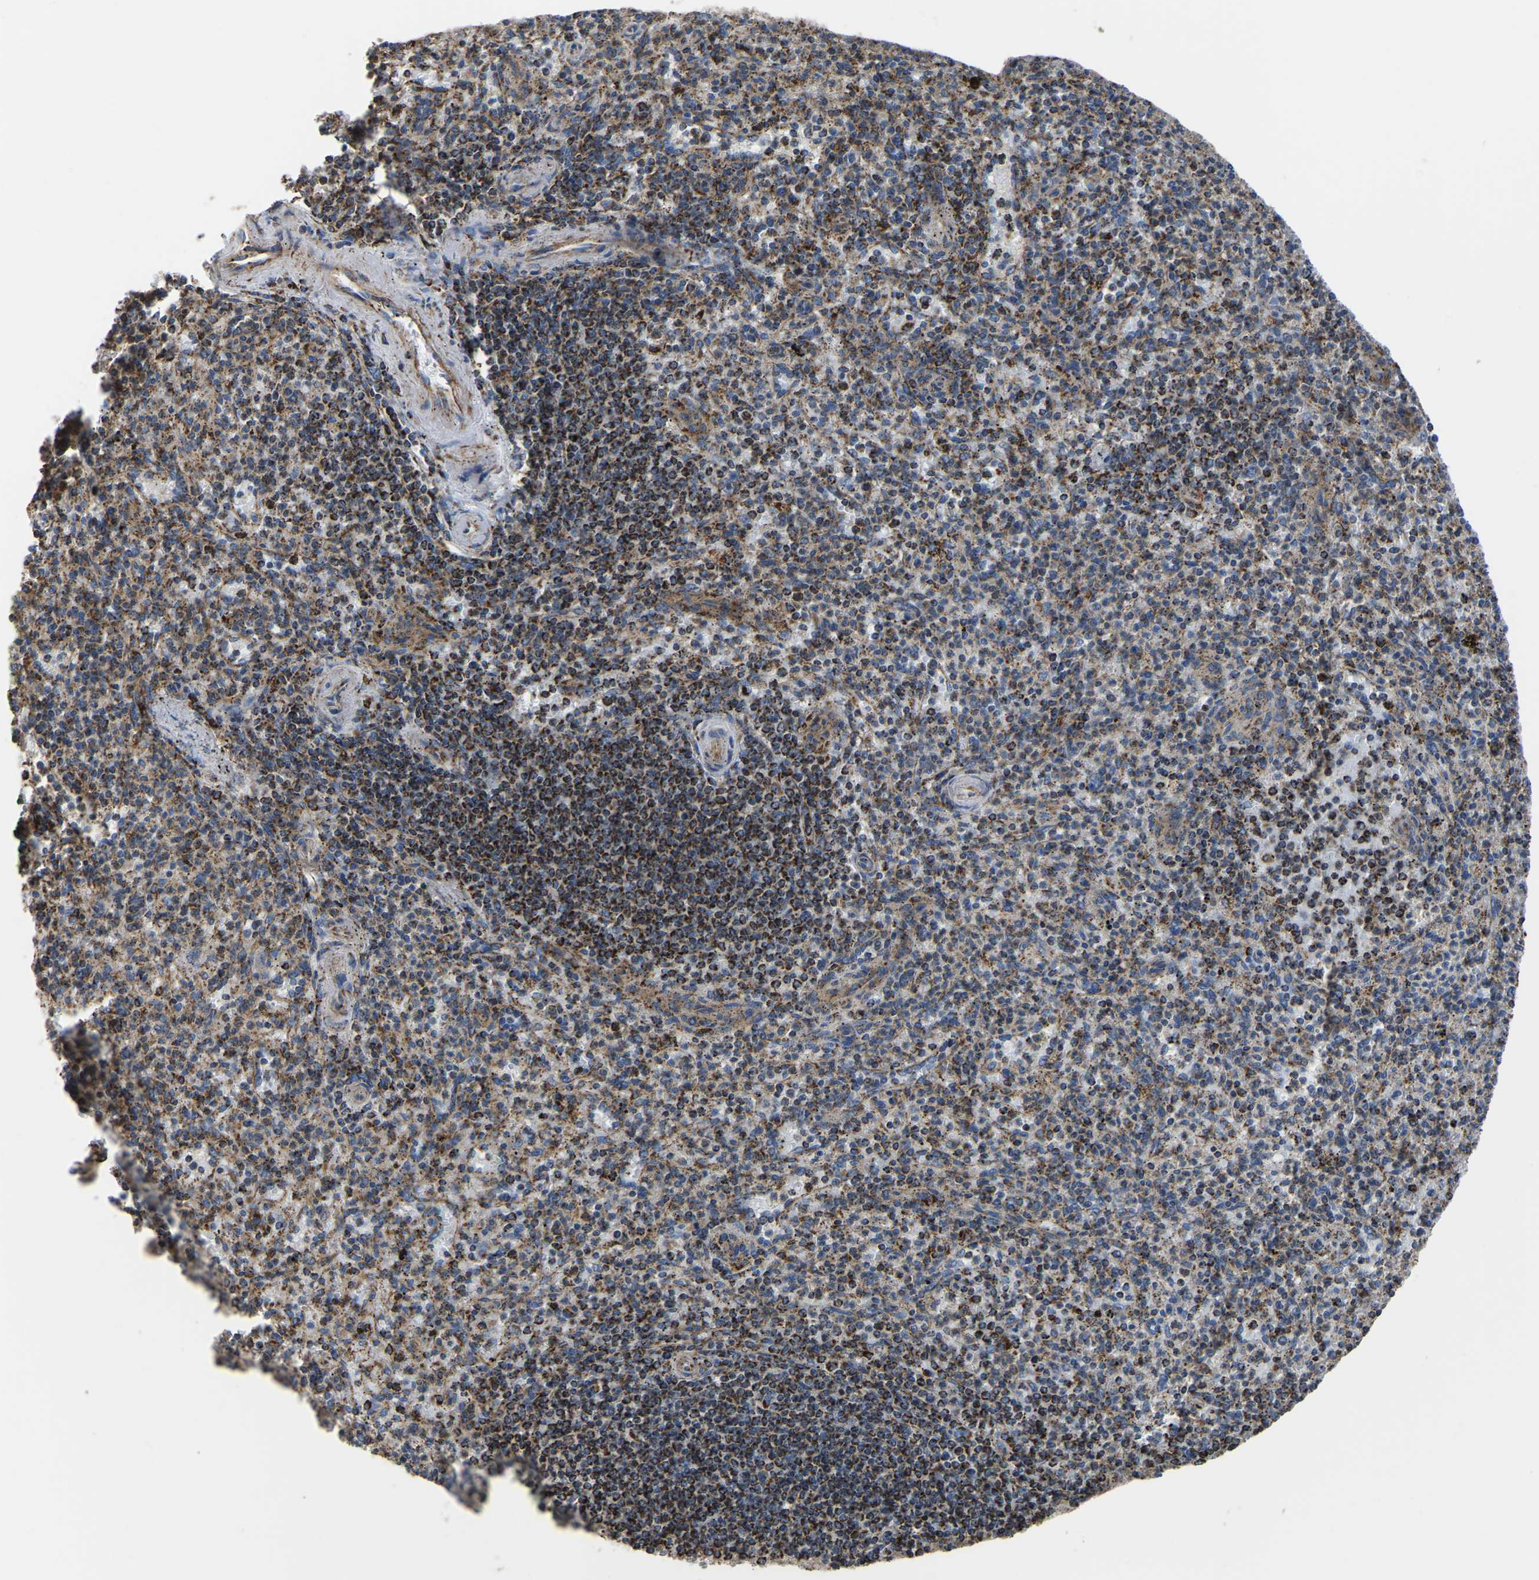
{"staining": {"intensity": "moderate", "quantity": "25%-75%", "location": "cytoplasmic/membranous"}, "tissue": "spleen", "cell_type": "Cells in red pulp", "image_type": "normal", "snomed": [{"axis": "morphology", "description": "Normal tissue, NOS"}, {"axis": "topography", "description": "Spleen"}], "caption": "Cells in red pulp show medium levels of moderate cytoplasmic/membranous staining in approximately 25%-75% of cells in benign spleen.", "gene": "ETFA", "patient": {"sex": "male", "age": 72}}